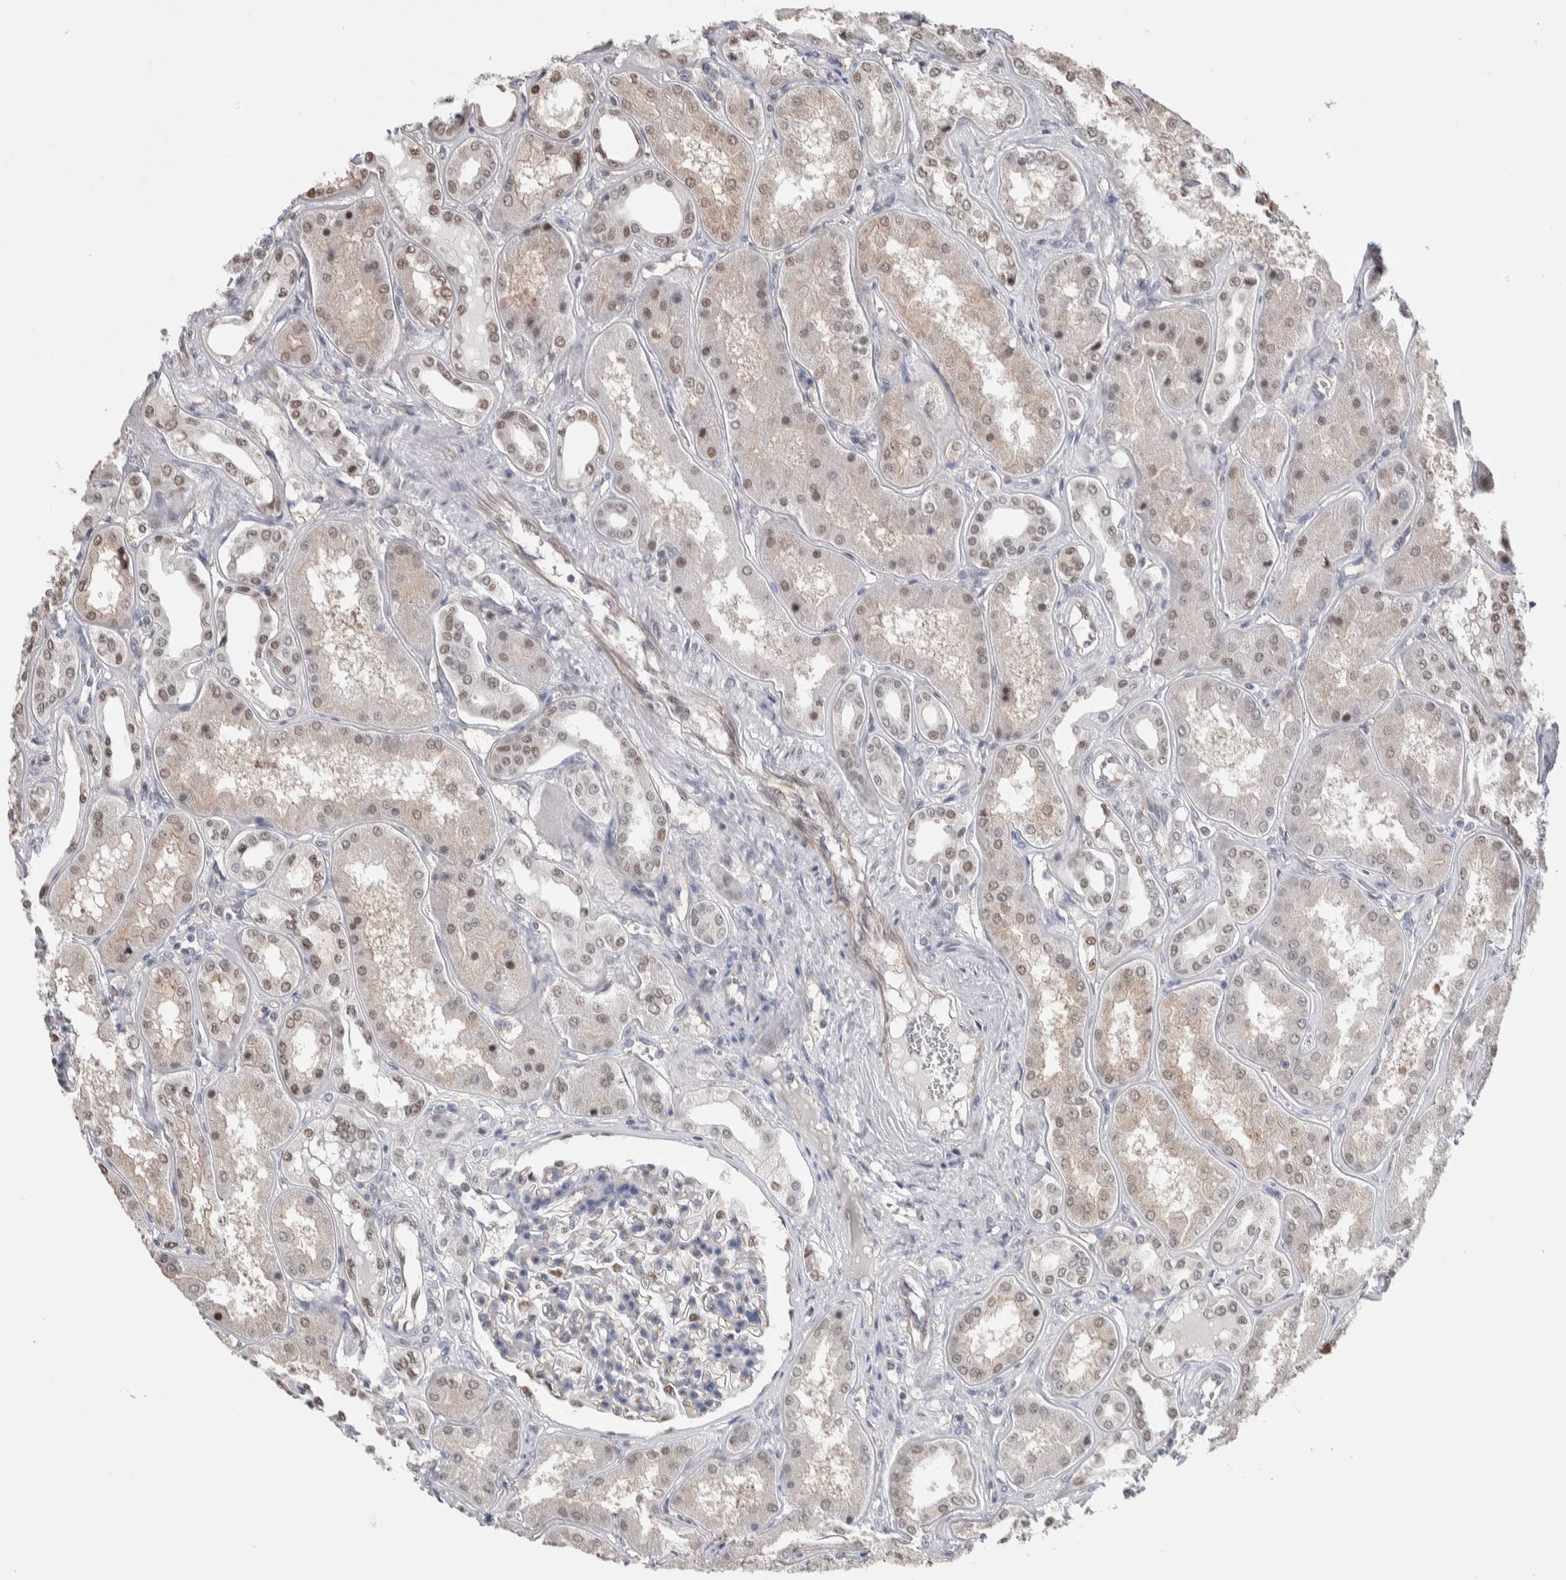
{"staining": {"intensity": "weak", "quantity": "<25%", "location": "nuclear"}, "tissue": "kidney", "cell_type": "Cells in glomeruli", "image_type": "normal", "snomed": [{"axis": "morphology", "description": "Normal tissue, NOS"}, {"axis": "topography", "description": "Kidney"}], "caption": "Immunohistochemistry (IHC) histopathology image of benign kidney: kidney stained with DAB exhibits no significant protein staining in cells in glomeruli. Nuclei are stained in blue.", "gene": "ZBTB49", "patient": {"sex": "female", "age": 56}}